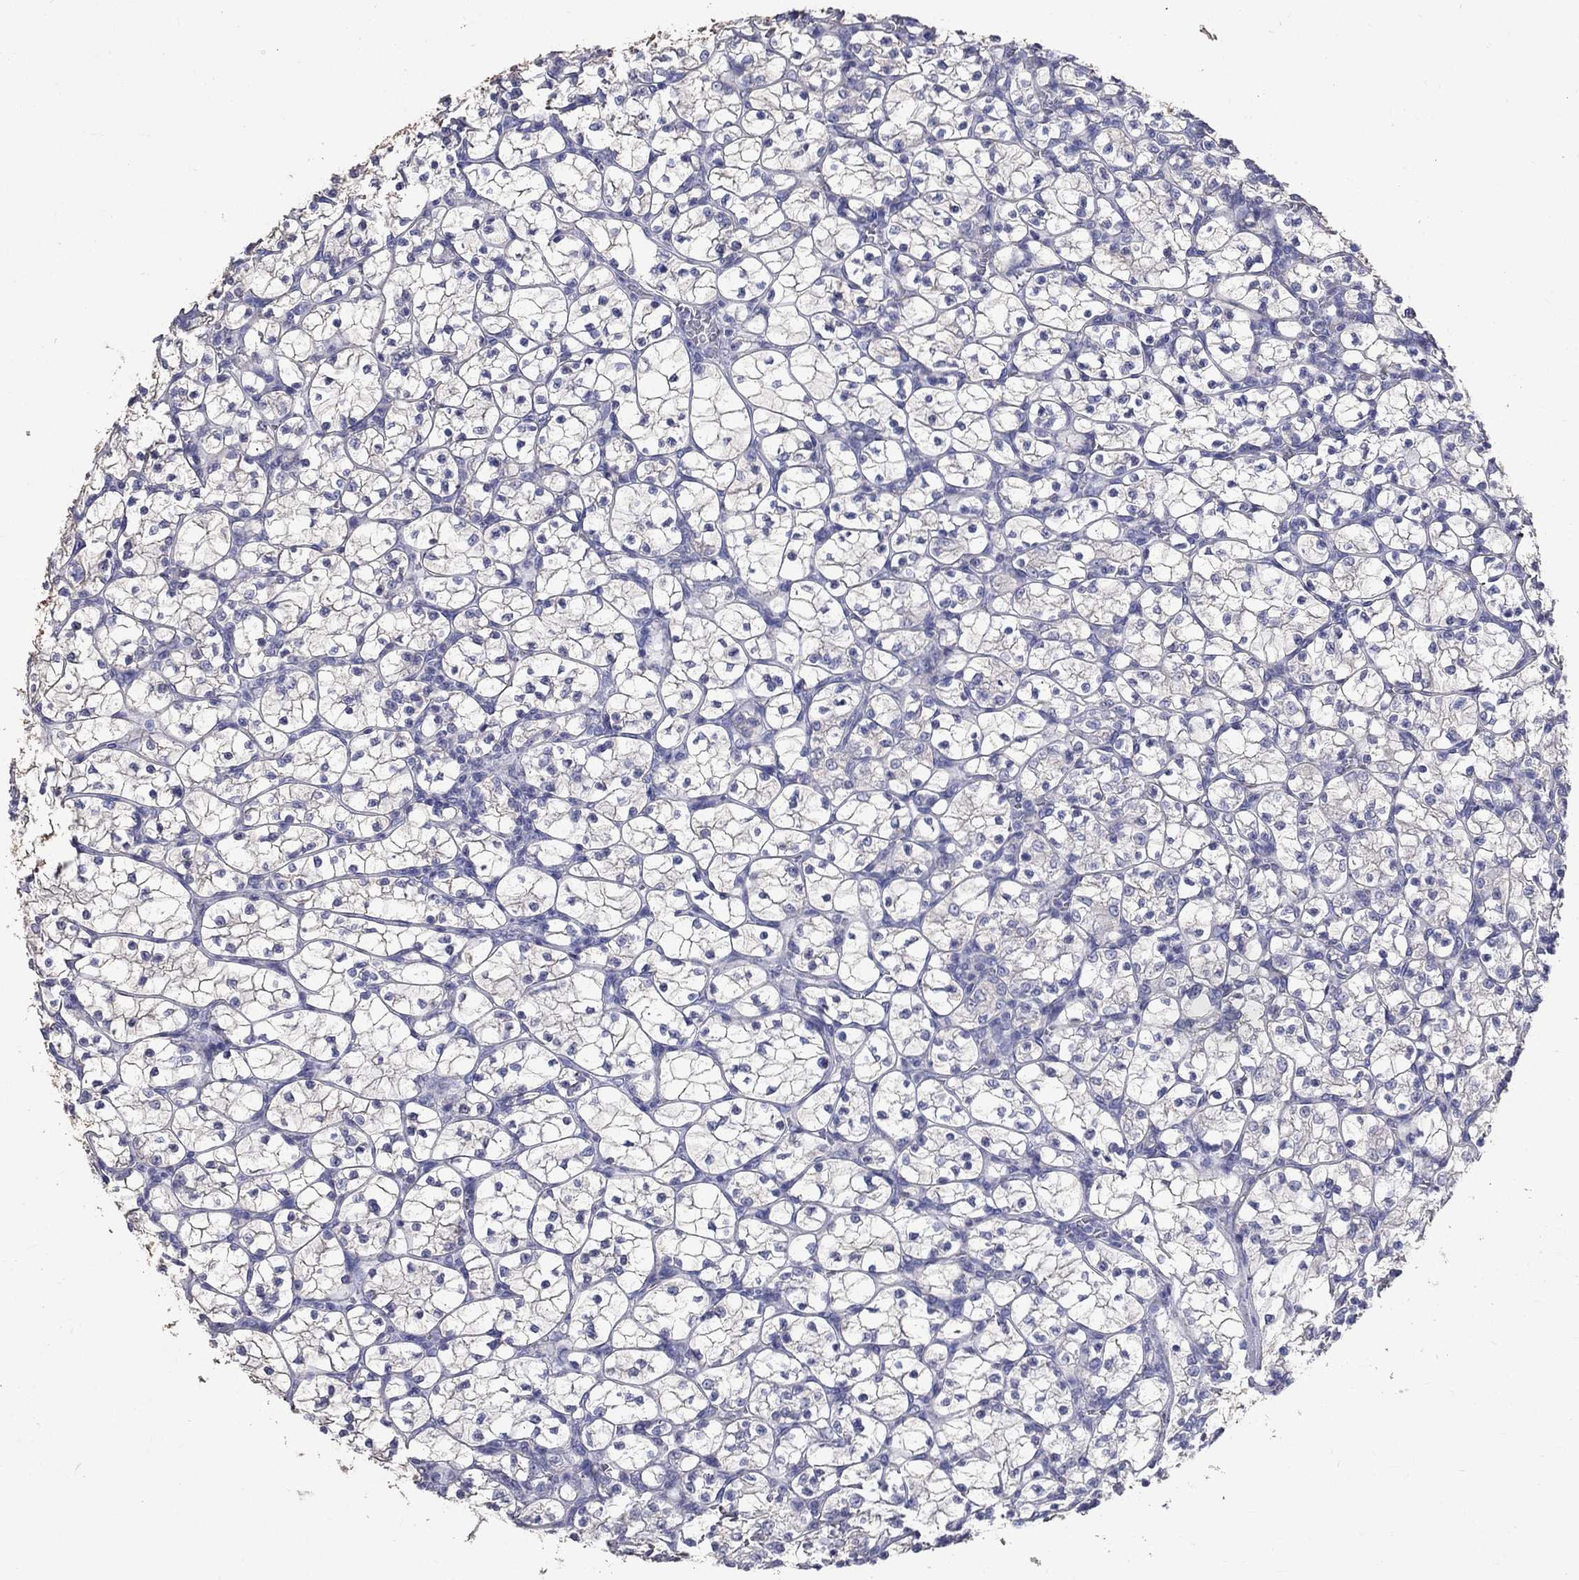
{"staining": {"intensity": "negative", "quantity": "none", "location": "none"}, "tissue": "renal cancer", "cell_type": "Tumor cells", "image_type": "cancer", "snomed": [{"axis": "morphology", "description": "Adenocarcinoma, NOS"}, {"axis": "topography", "description": "Kidney"}], "caption": "A high-resolution image shows immunohistochemistry staining of renal adenocarcinoma, which displays no significant positivity in tumor cells.", "gene": "ANXA10", "patient": {"sex": "female", "age": 89}}